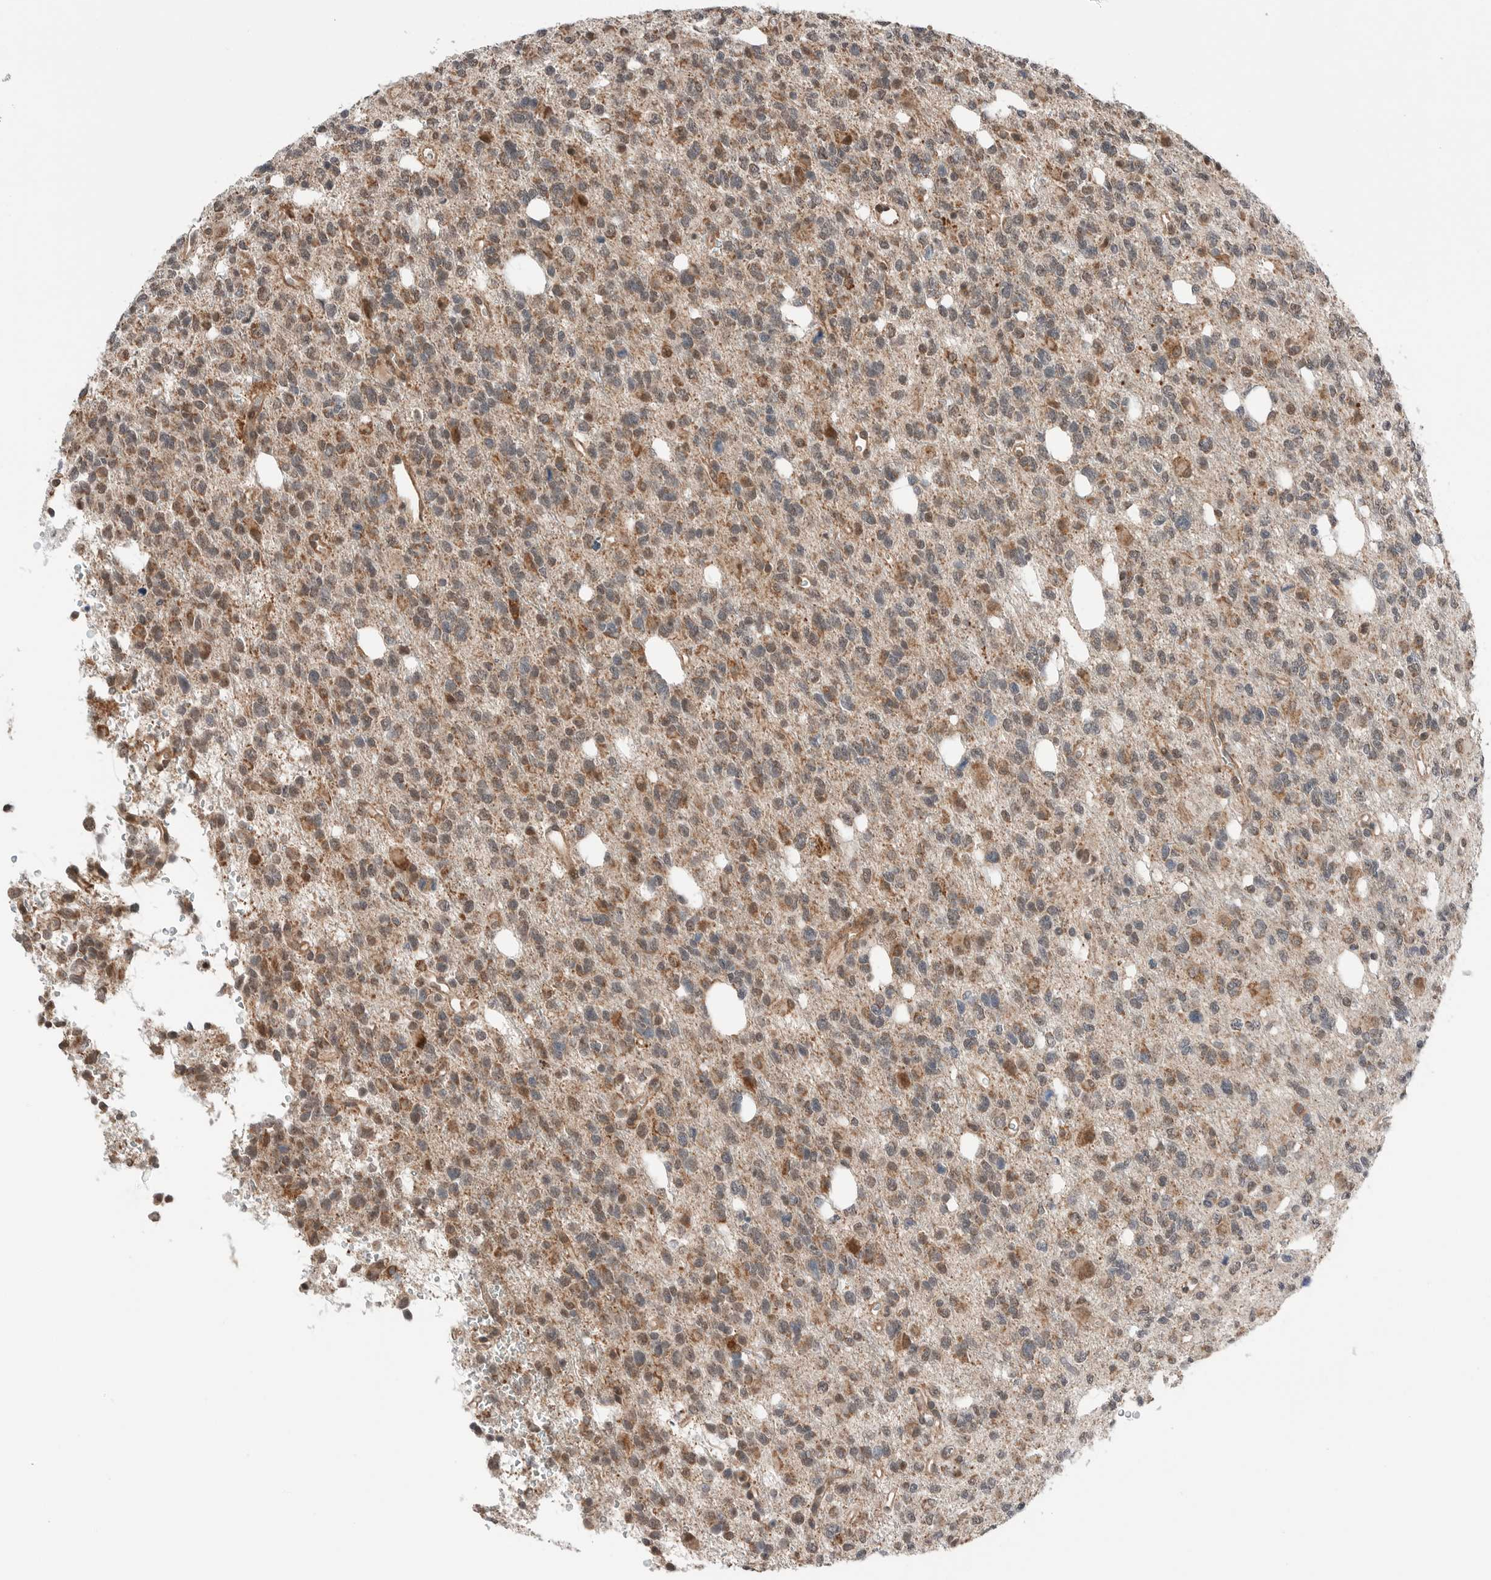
{"staining": {"intensity": "moderate", "quantity": ">75%", "location": "cytoplasmic/membranous,nuclear"}, "tissue": "glioma", "cell_type": "Tumor cells", "image_type": "cancer", "snomed": [{"axis": "morphology", "description": "Glioma, malignant, High grade"}, {"axis": "topography", "description": "Brain"}], "caption": "Glioma stained with a protein marker demonstrates moderate staining in tumor cells.", "gene": "NTAQ1", "patient": {"sex": "female", "age": 62}}